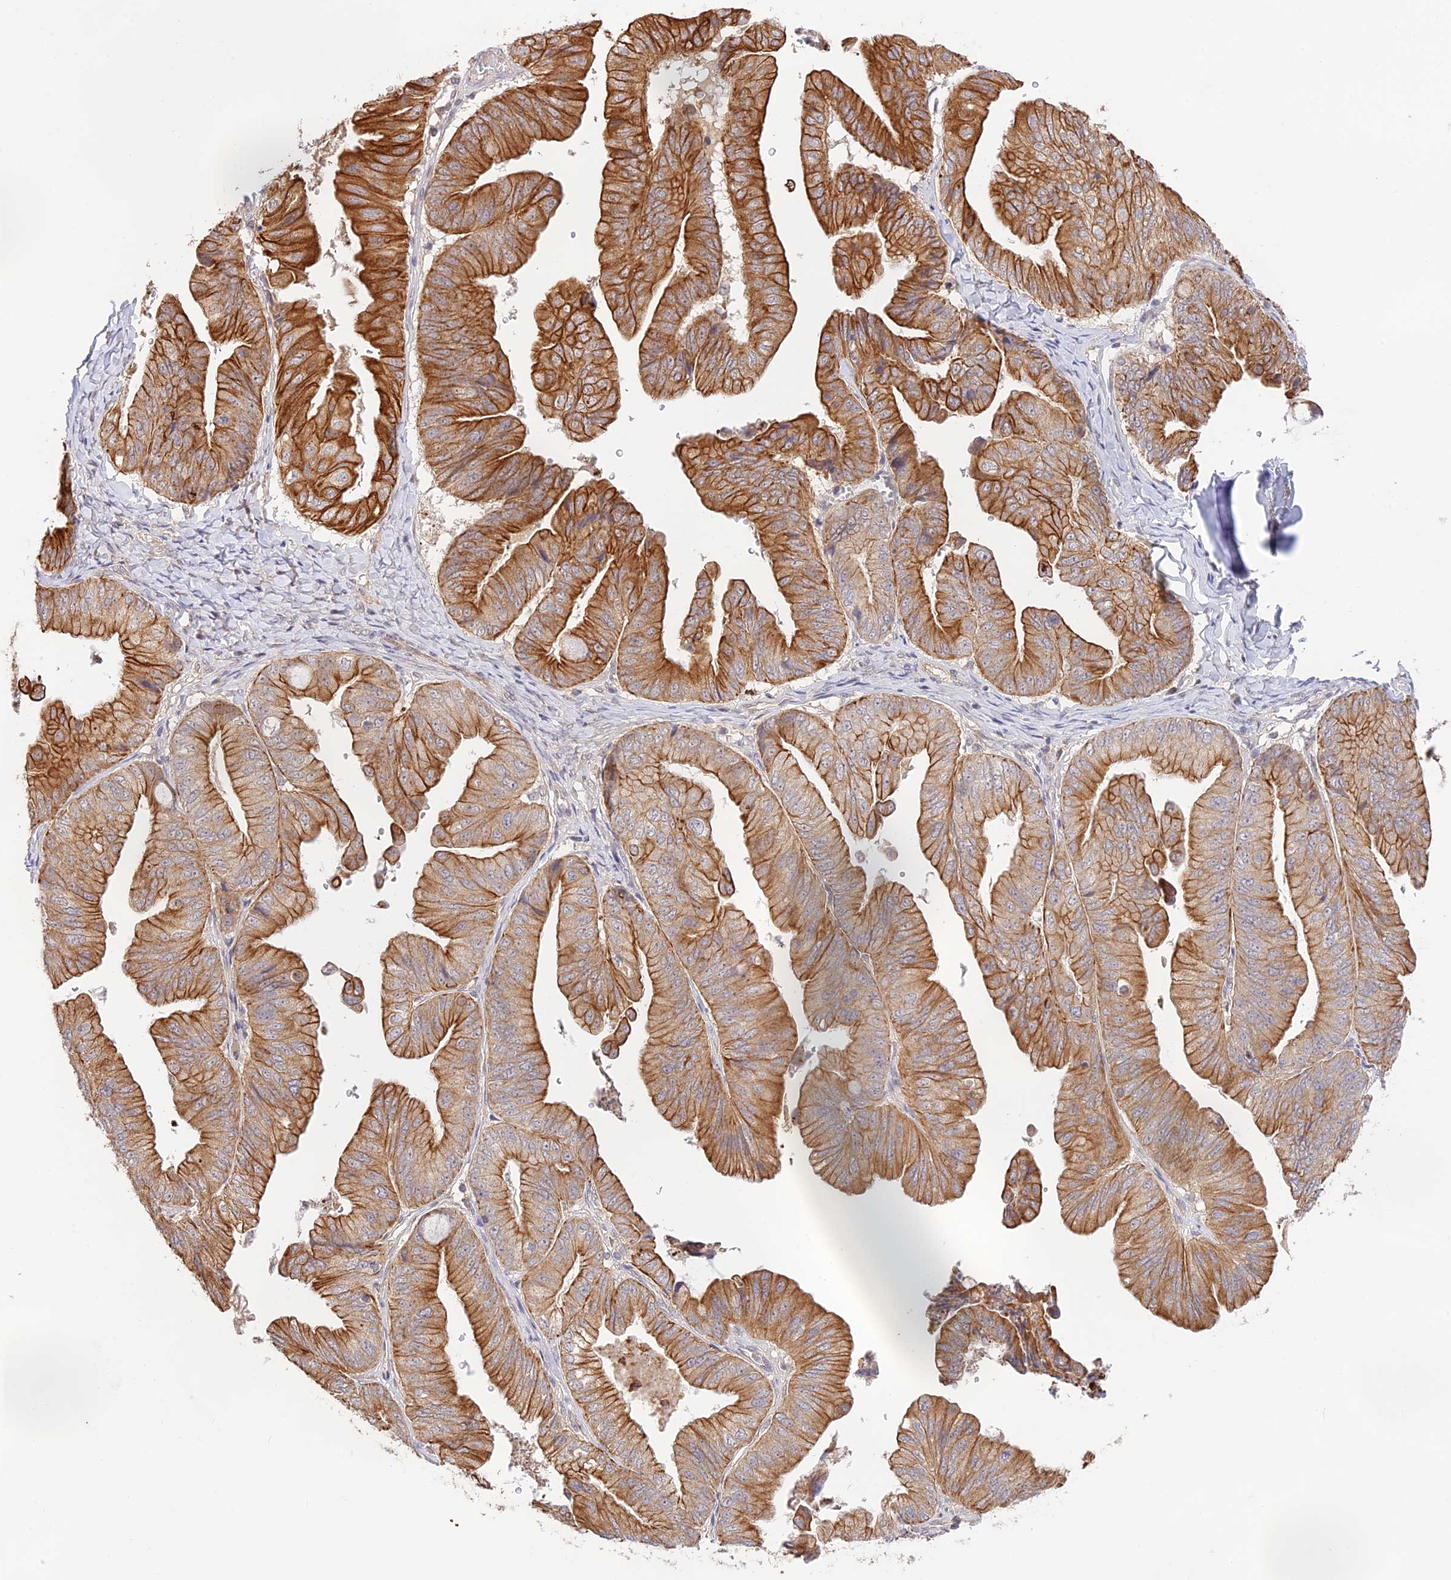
{"staining": {"intensity": "moderate", "quantity": ">75%", "location": "cytoplasmic/membranous"}, "tissue": "ovarian cancer", "cell_type": "Tumor cells", "image_type": "cancer", "snomed": [{"axis": "morphology", "description": "Cystadenocarcinoma, mucinous, NOS"}, {"axis": "topography", "description": "Ovary"}], "caption": "Immunohistochemistry (DAB) staining of mucinous cystadenocarcinoma (ovarian) reveals moderate cytoplasmic/membranous protein positivity in approximately >75% of tumor cells.", "gene": "CAMSAP3", "patient": {"sex": "female", "age": 61}}